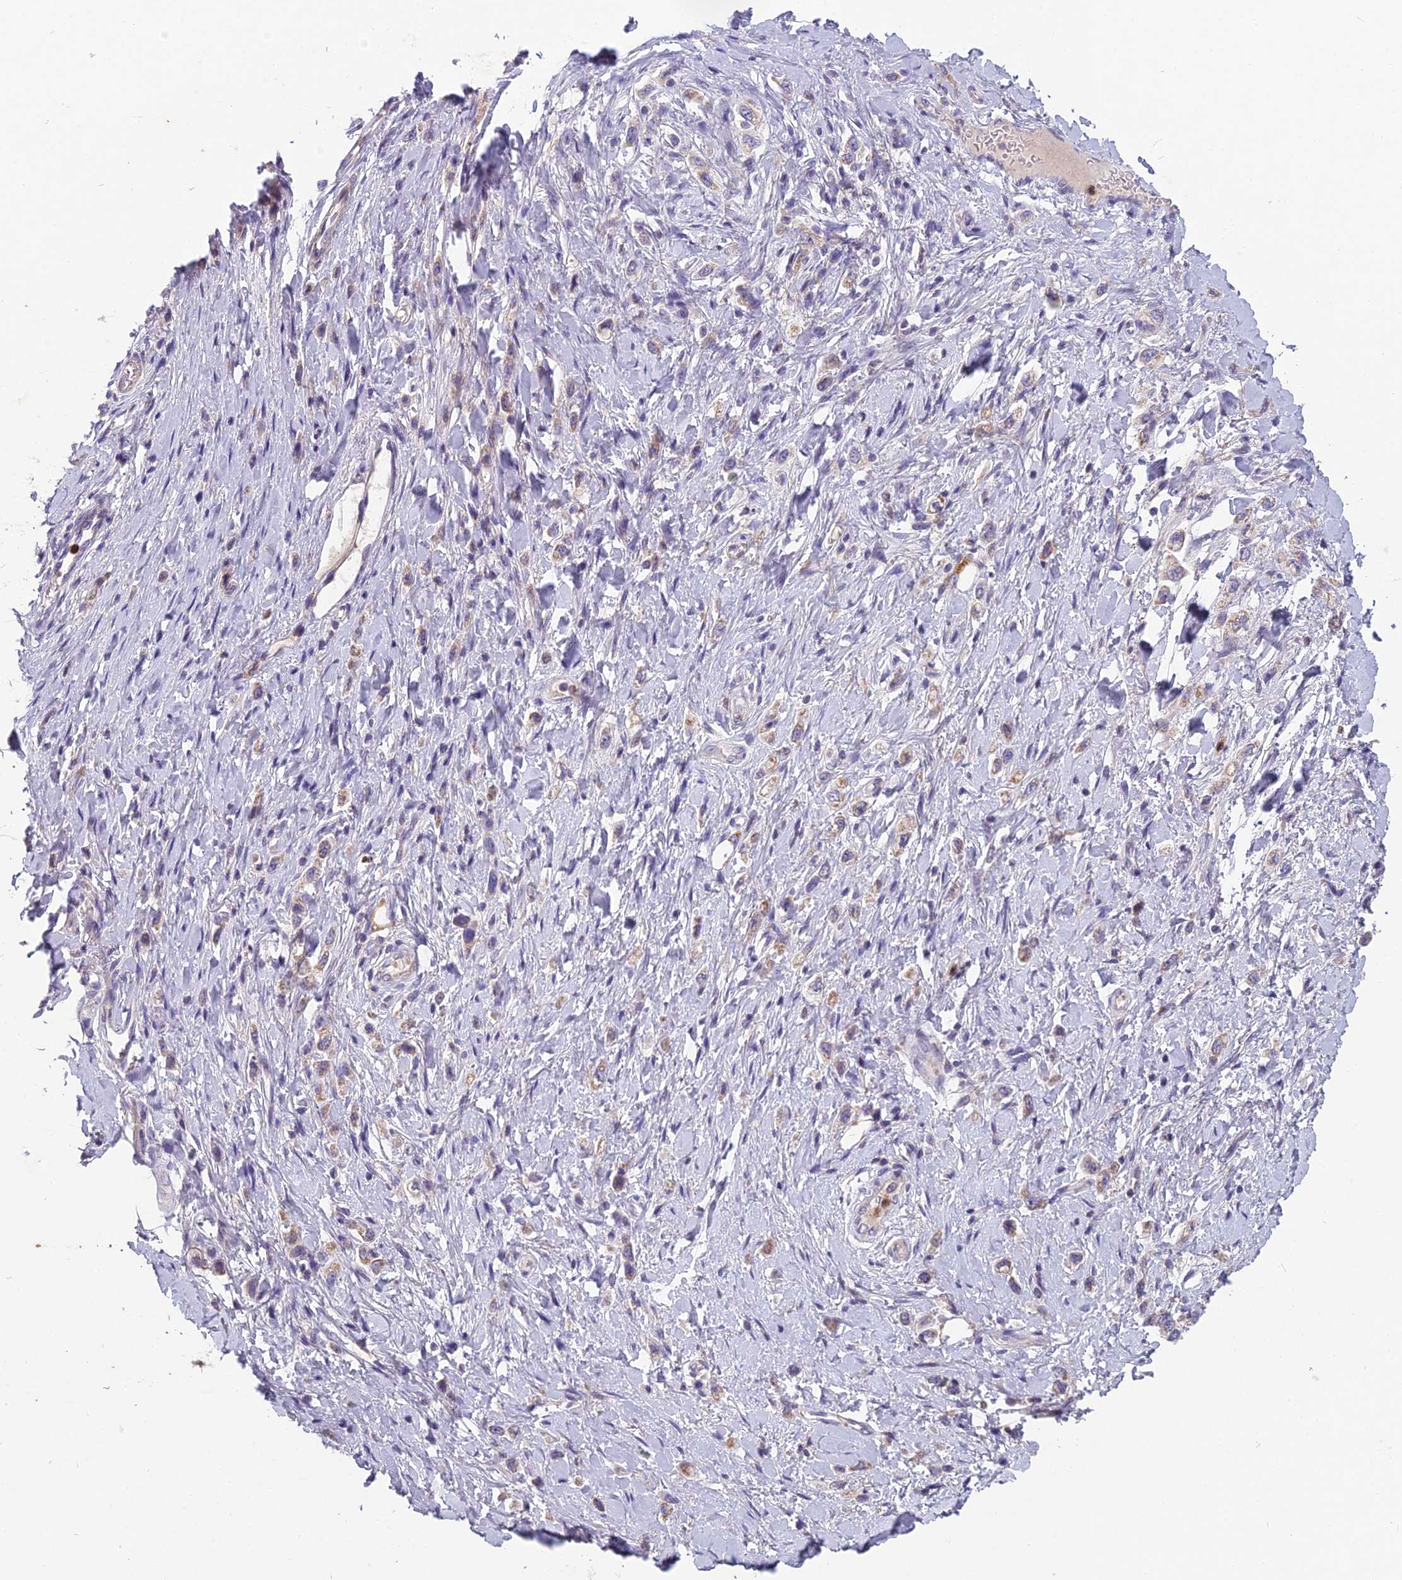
{"staining": {"intensity": "weak", "quantity": "25%-75%", "location": "cytoplasmic/membranous"}, "tissue": "stomach cancer", "cell_type": "Tumor cells", "image_type": "cancer", "snomed": [{"axis": "morphology", "description": "Adenocarcinoma, NOS"}, {"axis": "topography", "description": "Stomach"}], "caption": "Tumor cells reveal low levels of weak cytoplasmic/membranous expression in about 25%-75% of cells in human adenocarcinoma (stomach).", "gene": "ENSG00000188897", "patient": {"sex": "female", "age": 65}}